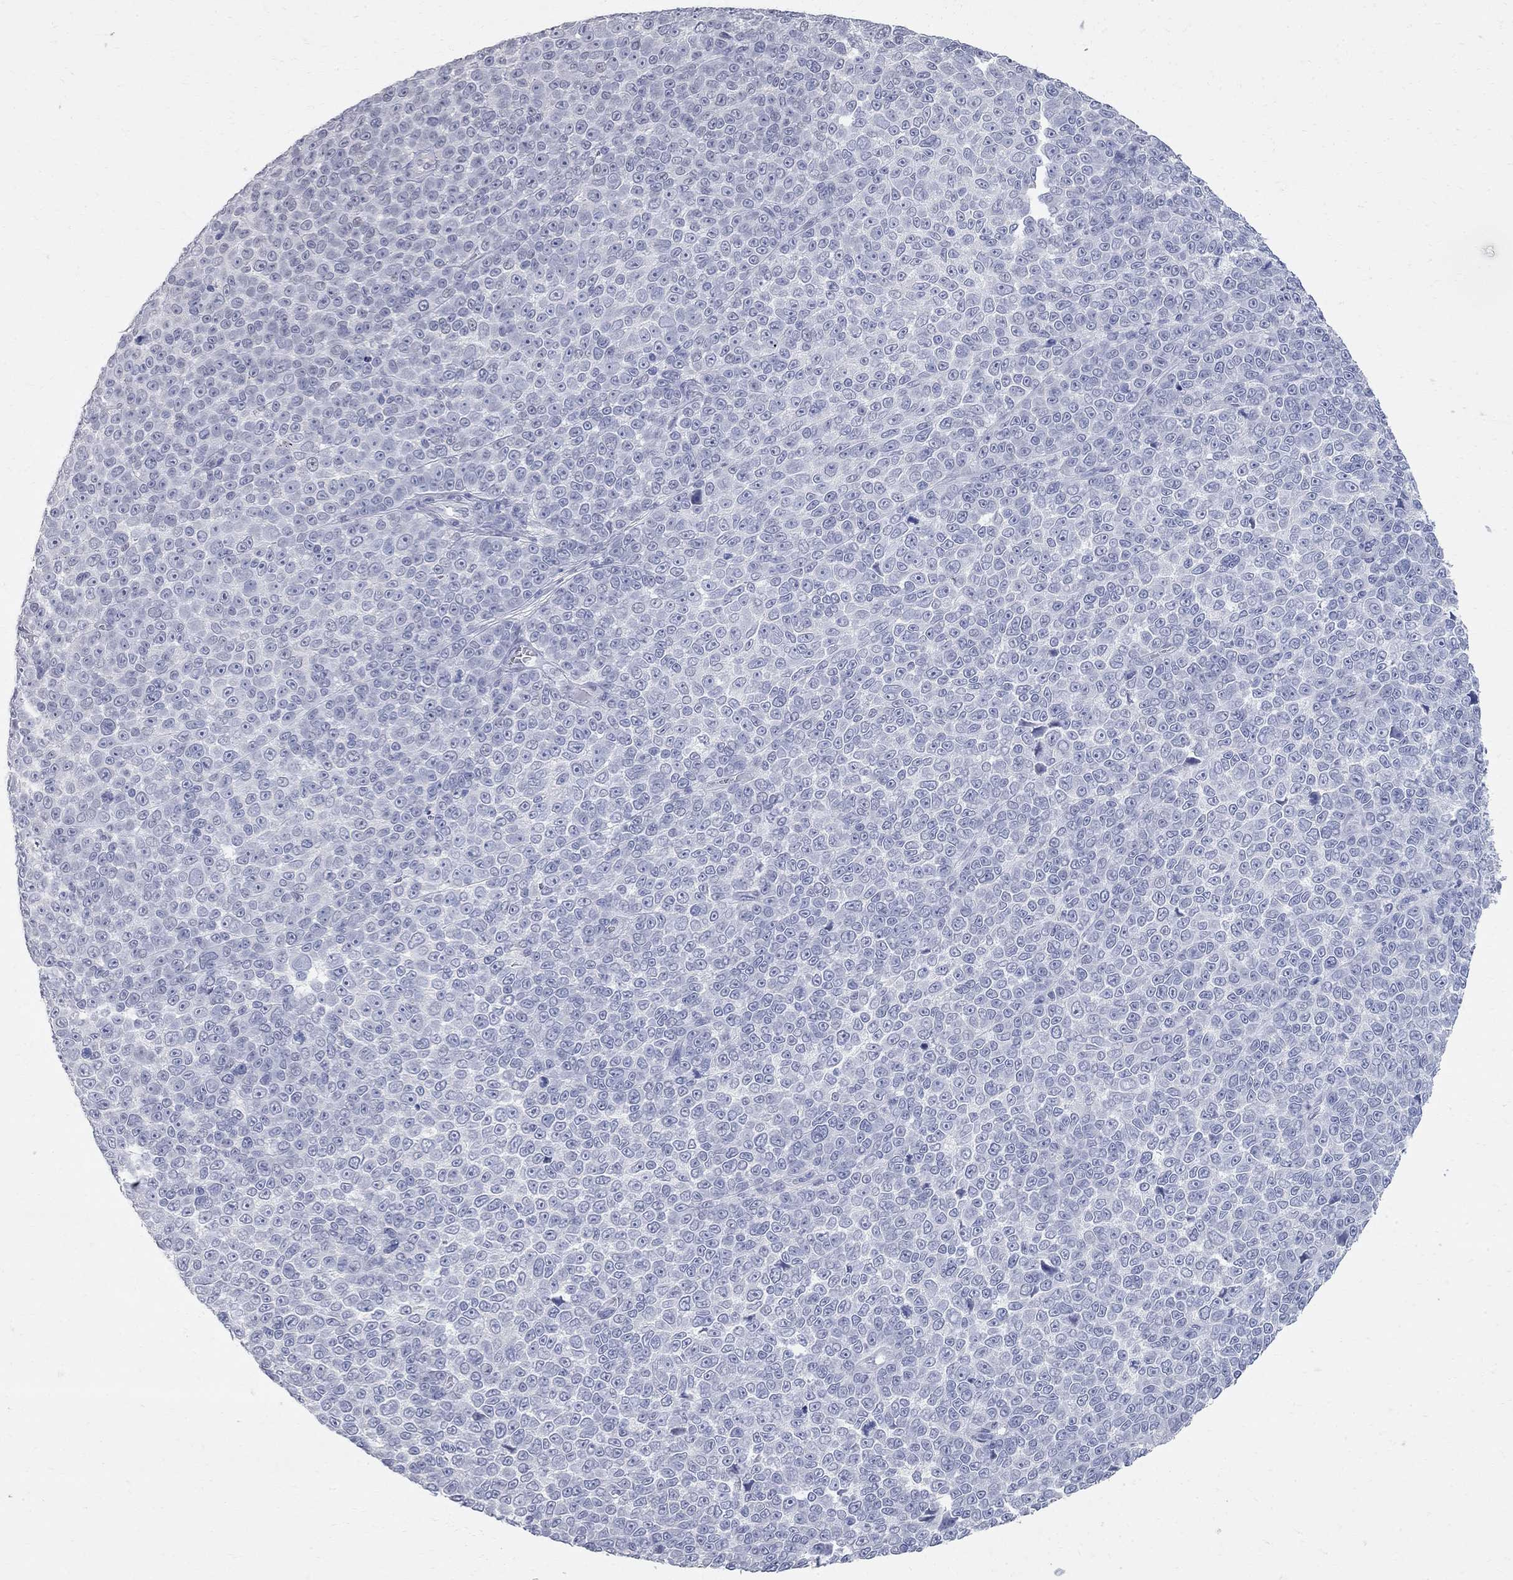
{"staining": {"intensity": "negative", "quantity": "none", "location": "none"}, "tissue": "melanoma", "cell_type": "Tumor cells", "image_type": "cancer", "snomed": [{"axis": "morphology", "description": "Malignant melanoma, NOS"}, {"axis": "topography", "description": "Skin"}], "caption": "A histopathology image of human melanoma is negative for staining in tumor cells.", "gene": "BPIFB1", "patient": {"sex": "female", "age": 95}}